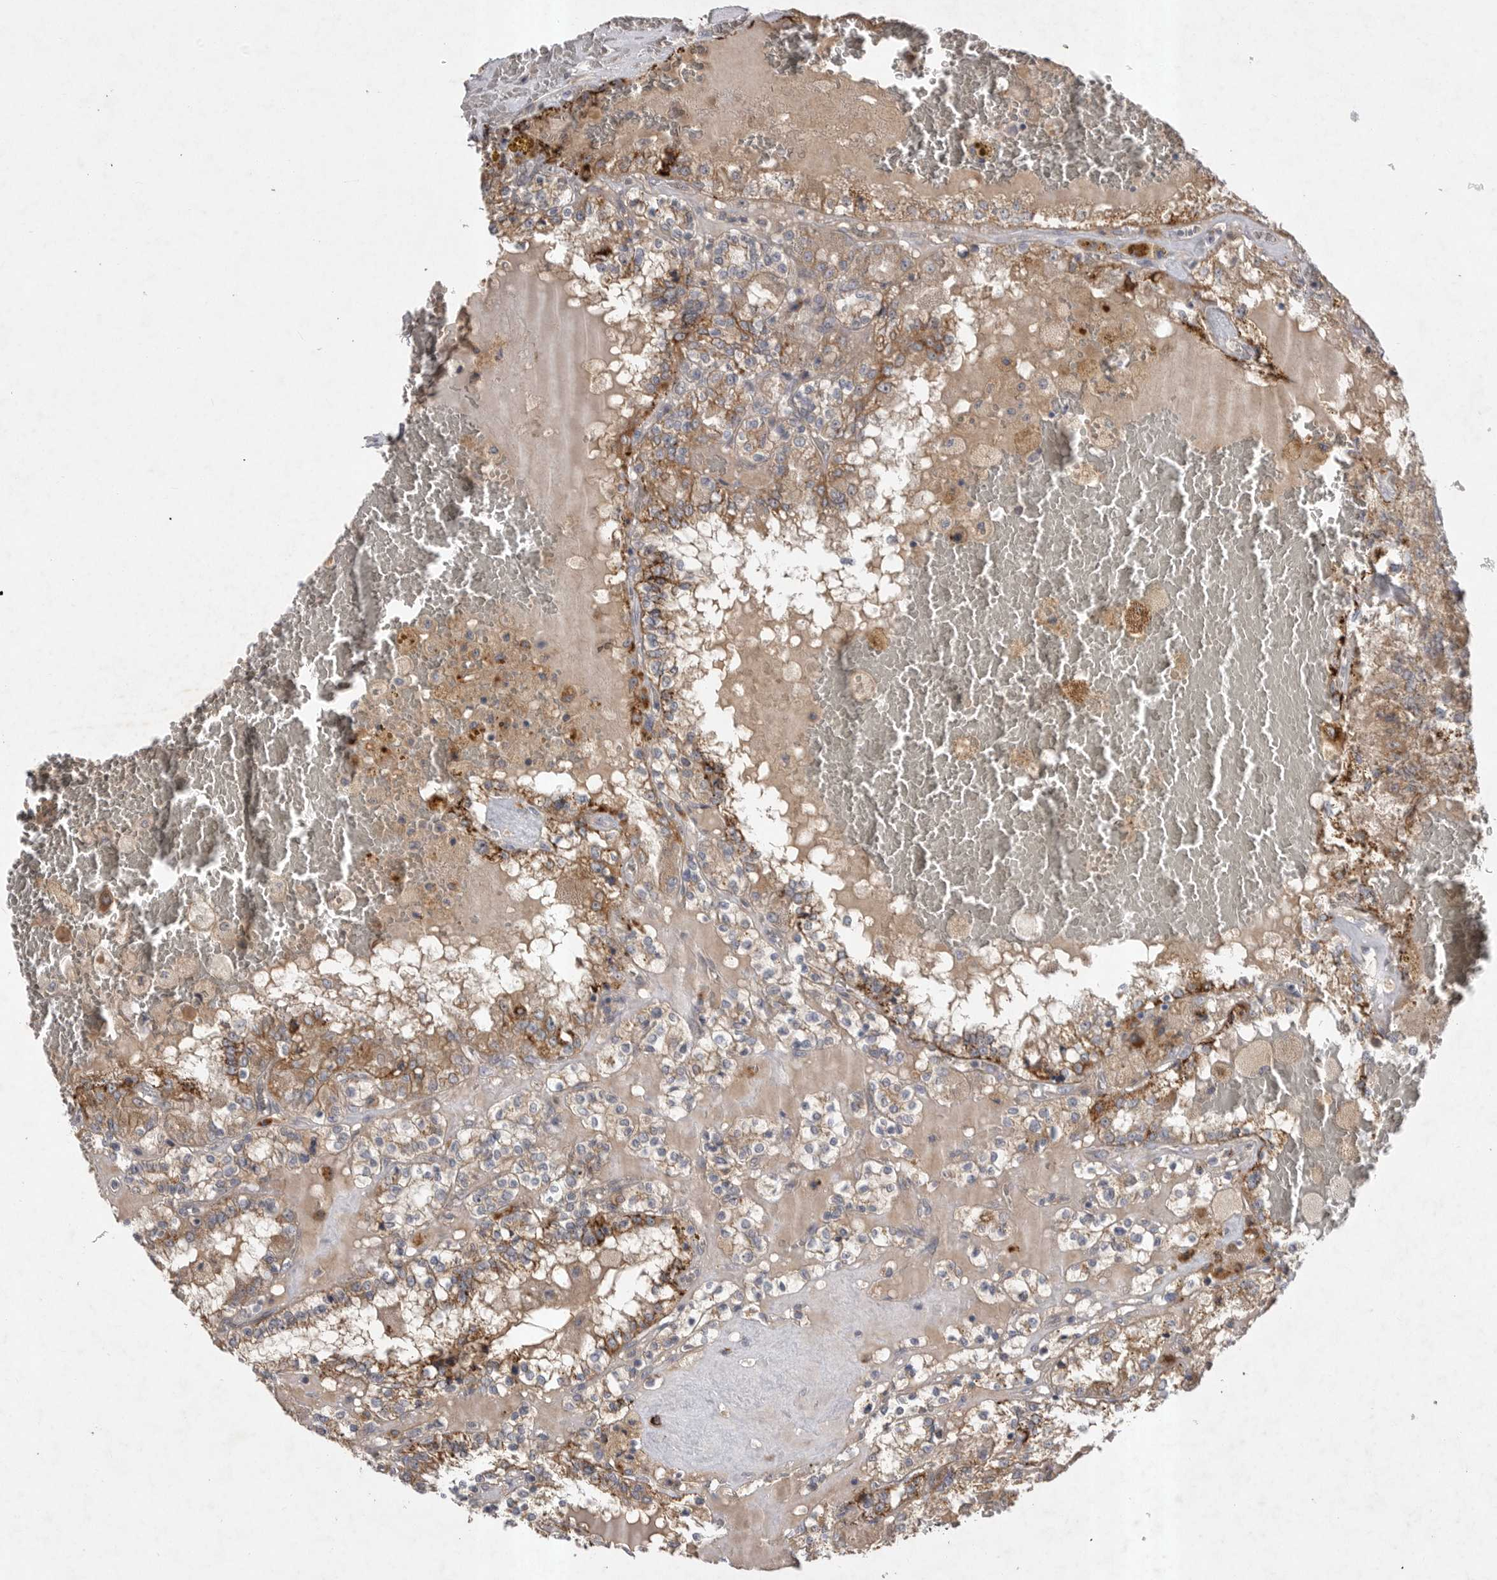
{"staining": {"intensity": "moderate", "quantity": ">75%", "location": "cytoplasmic/membranous"}, "tissue": "renal cancer", "cell_type": "Tumor cells", "image_type": "cancer", "snomed": [{"axis": "morphology", "description": "Adenocarcinoma, NOS"}, {"axis": "topography", "description": "Kidney"}], "caption": "This photomicrograph shows immunohistochemistry staining of human renal cancer (adenocarcinoma), with medium moderate cytoplasmic/membranous positivity in about >75% of tumor cells.", "gene": "DHDDS", "patient": {"sex": "female", "age": 56}}